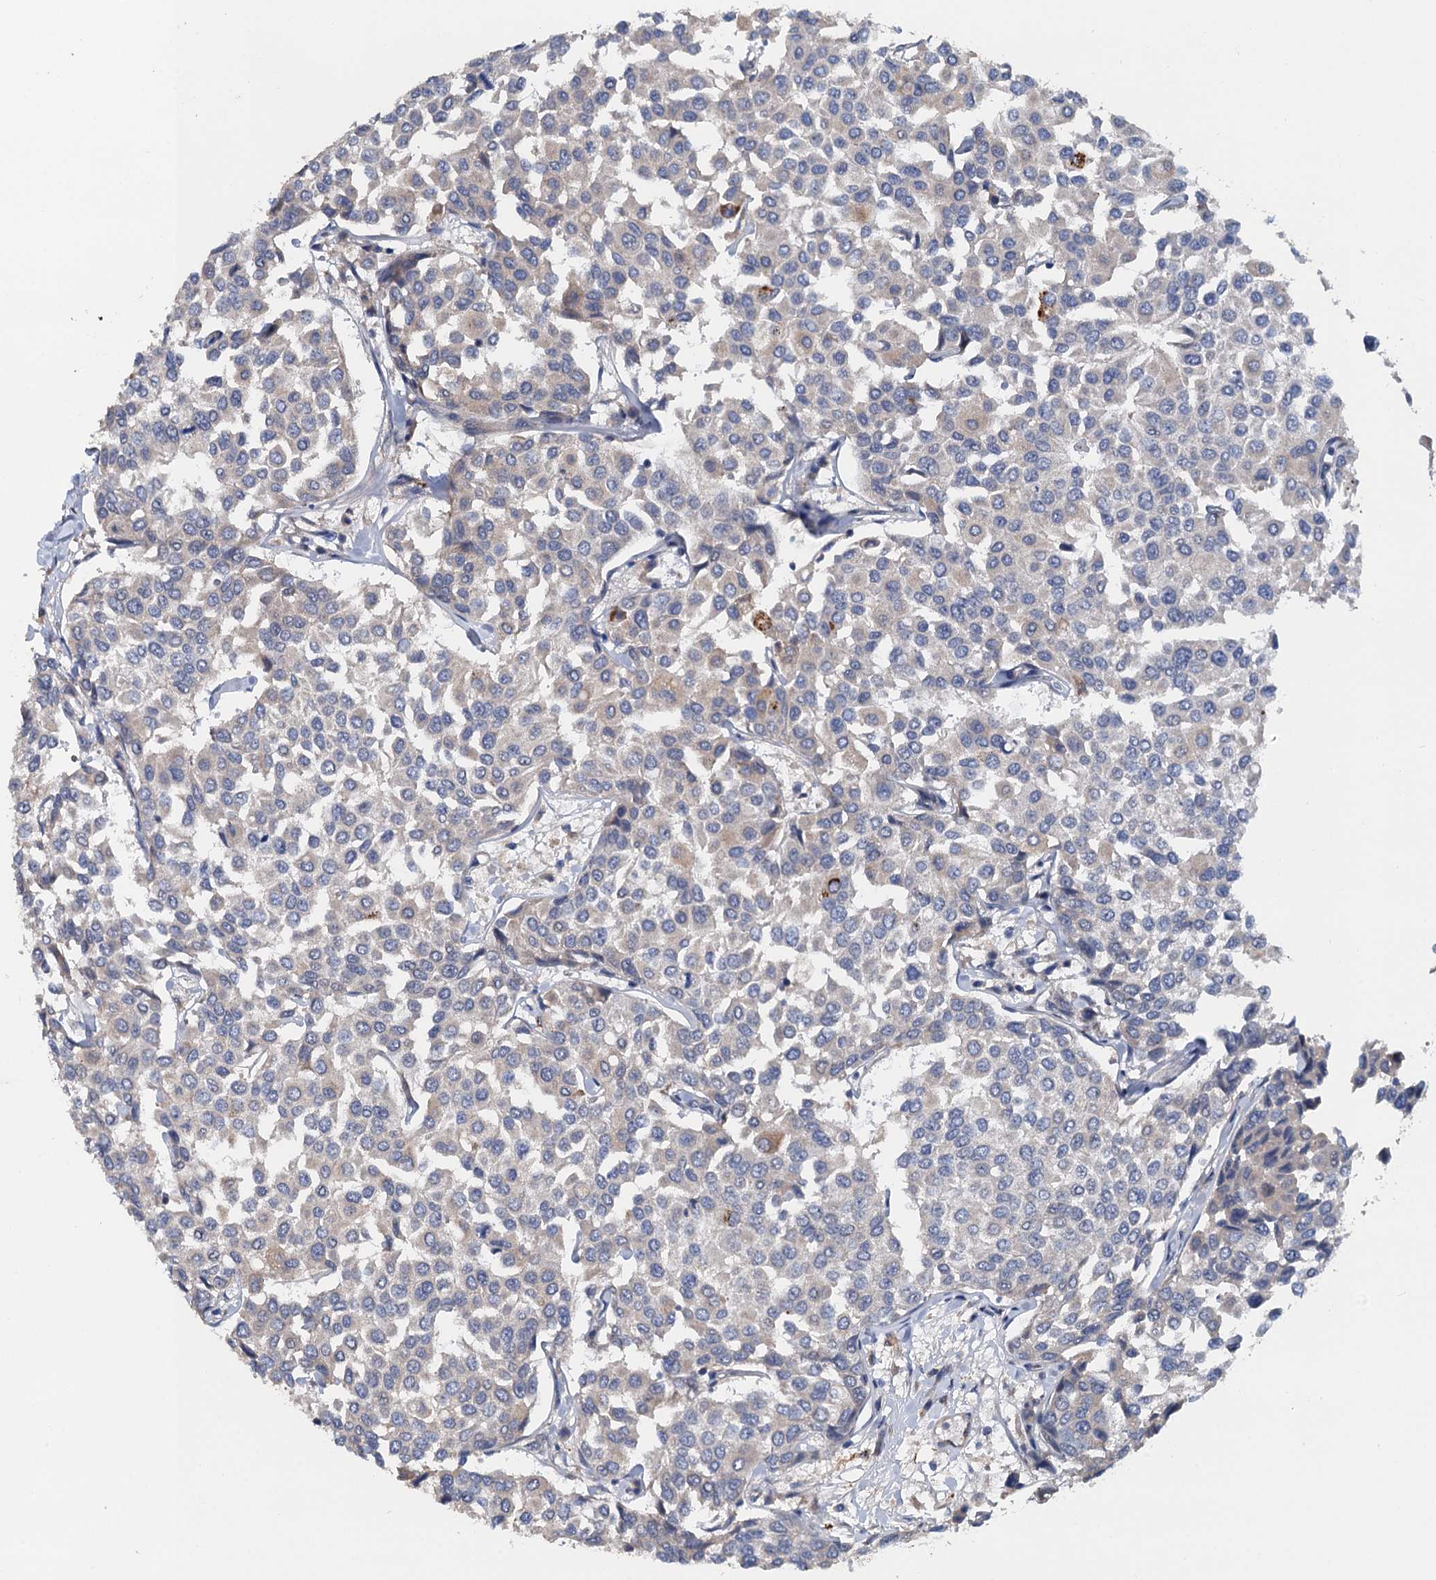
{"staining": {"intensity": "negative", "quantity": "none", "location": "none"}, "tissue": "breast cancer", "cell_type": "Tumor cells", "image_type": "cancer", "snomed": [{"axis": "morphology", "description": "Duct carcinoma"}, {"axis": "topography", "description": "Breast"}], "caption": "Breast cancer (invasive ductal carcinoma) was stained to show a protein in brown. There is no significant positivity in tumor cells. Brightfield microscopy of immunohistochemistry (IHC) stained with DAB (brown) and hematoxylin (blue), captured at high magnification.", "gene": "ZNF606", "patient": {"sex": "female", "age": 55}}